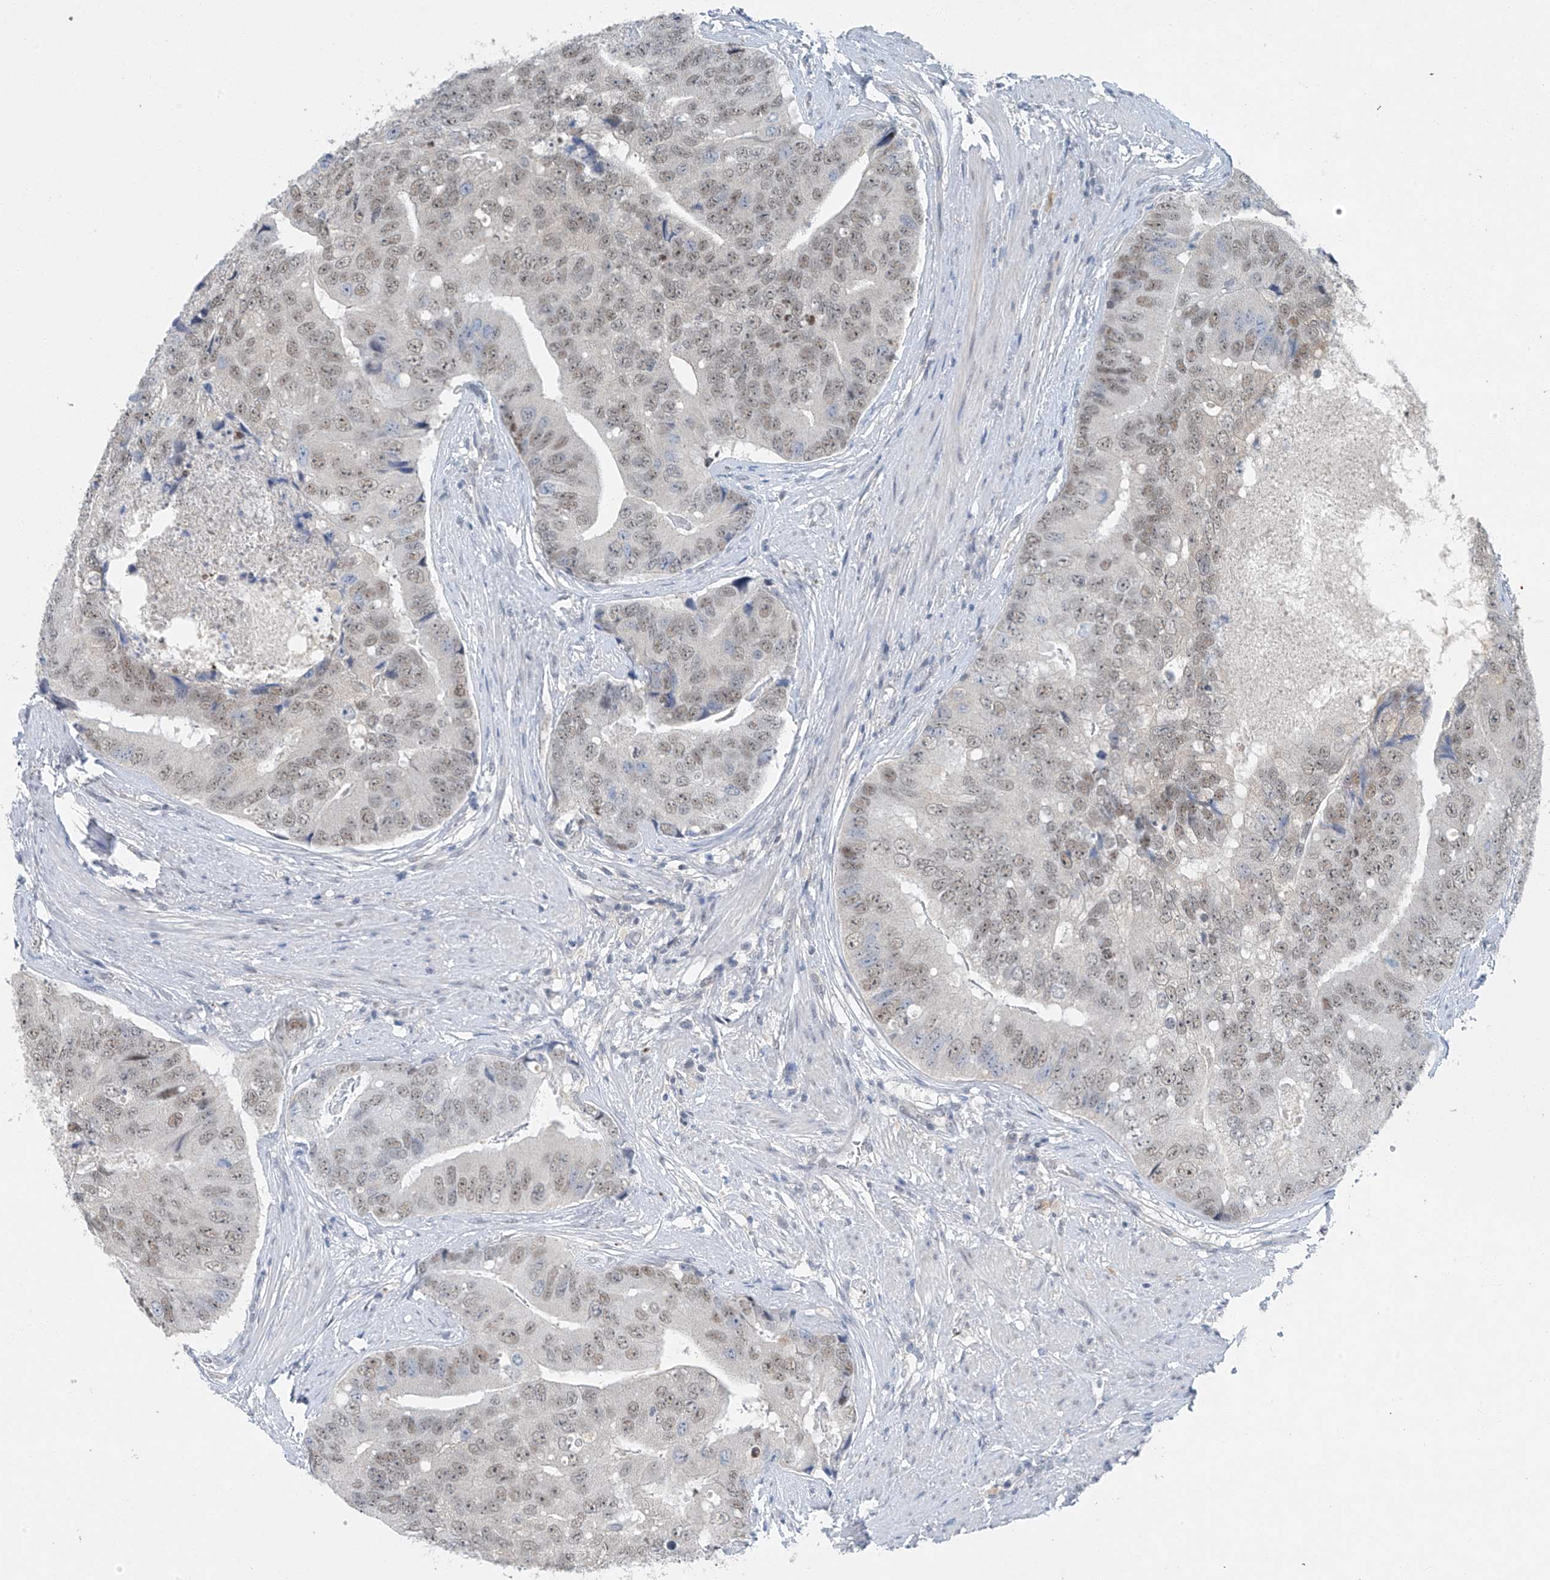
{"staining": {"intensity": "weak", "quantity": "25%-75%", "location": "nuclear"}, "tissue": "prostate cancer", "cell_type": "Tumor cells", "image_type": "cancer", "snomed": [{"axis": "morphology", "description": "Adenocarcinoma, High grade"}, {"axis": "topography", "description": "Prostate"}], "caption": "Human prostate high-grade adenocarcinoma stained for a protein (brown) demonstrates weak nuclear positive staining in about 25%-75% of tumor cells.", "gene": "TAF8", "patient": {"sex": "male", "age": 70}}